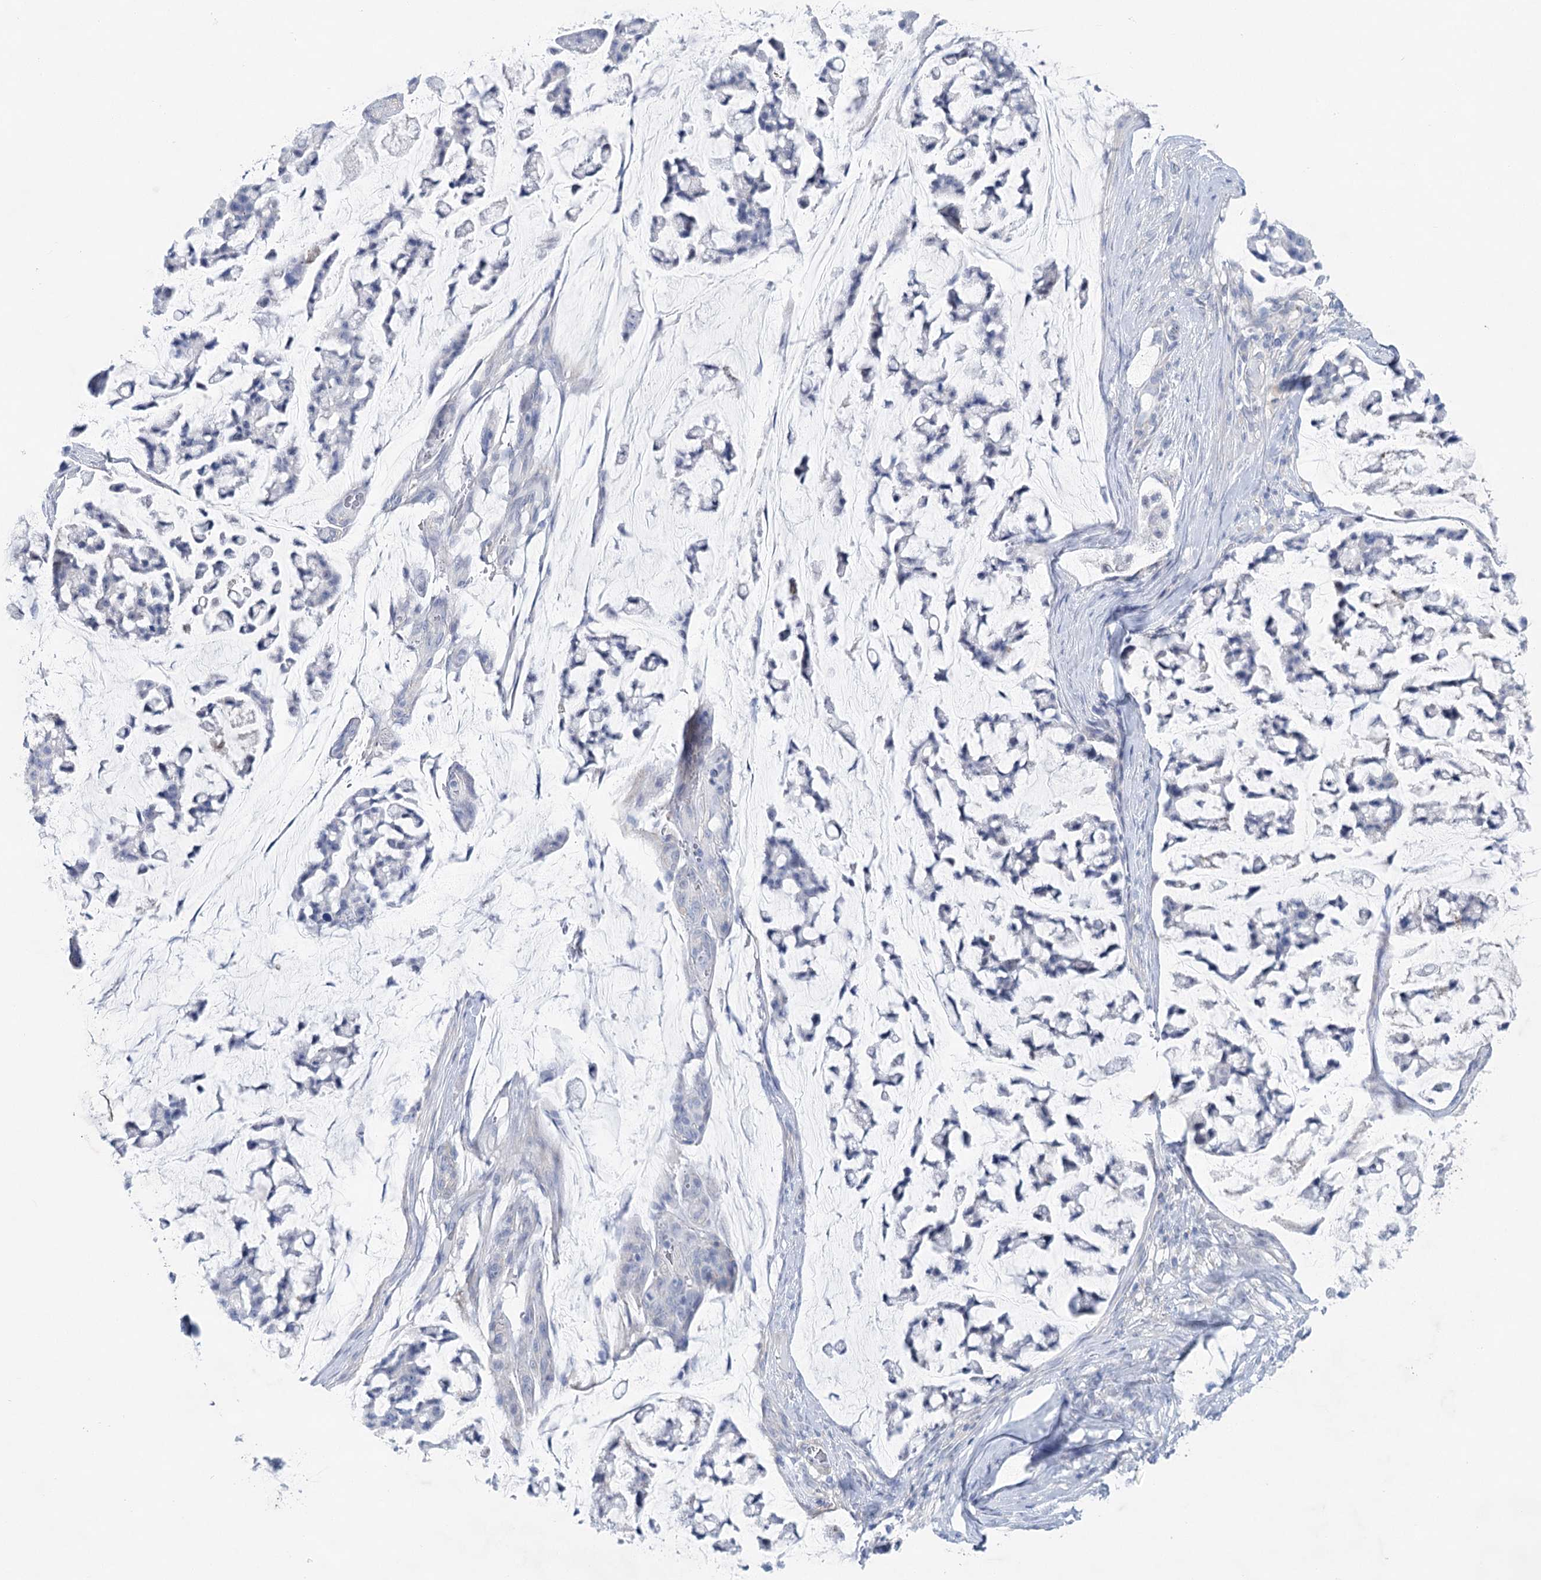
{"staining": {"intensity": "negative", "quantity": "none", "location": "none"}, "tissue": "stomach cancer", "cell_type": "Tumor cells", "image_type": "cancer", "snomed": [{"axis": "morphology", "description": "Adenocarcinoma, NOS"}, {"axis": "topography", "description": "Stomach, lower"}], "caption": "Stomach cancer stained for a protein using immunohistochemistry reveals no positivity tumor cells.", "gene": "CCDC88A", "patient": {"sex": "male", "age": 67}}